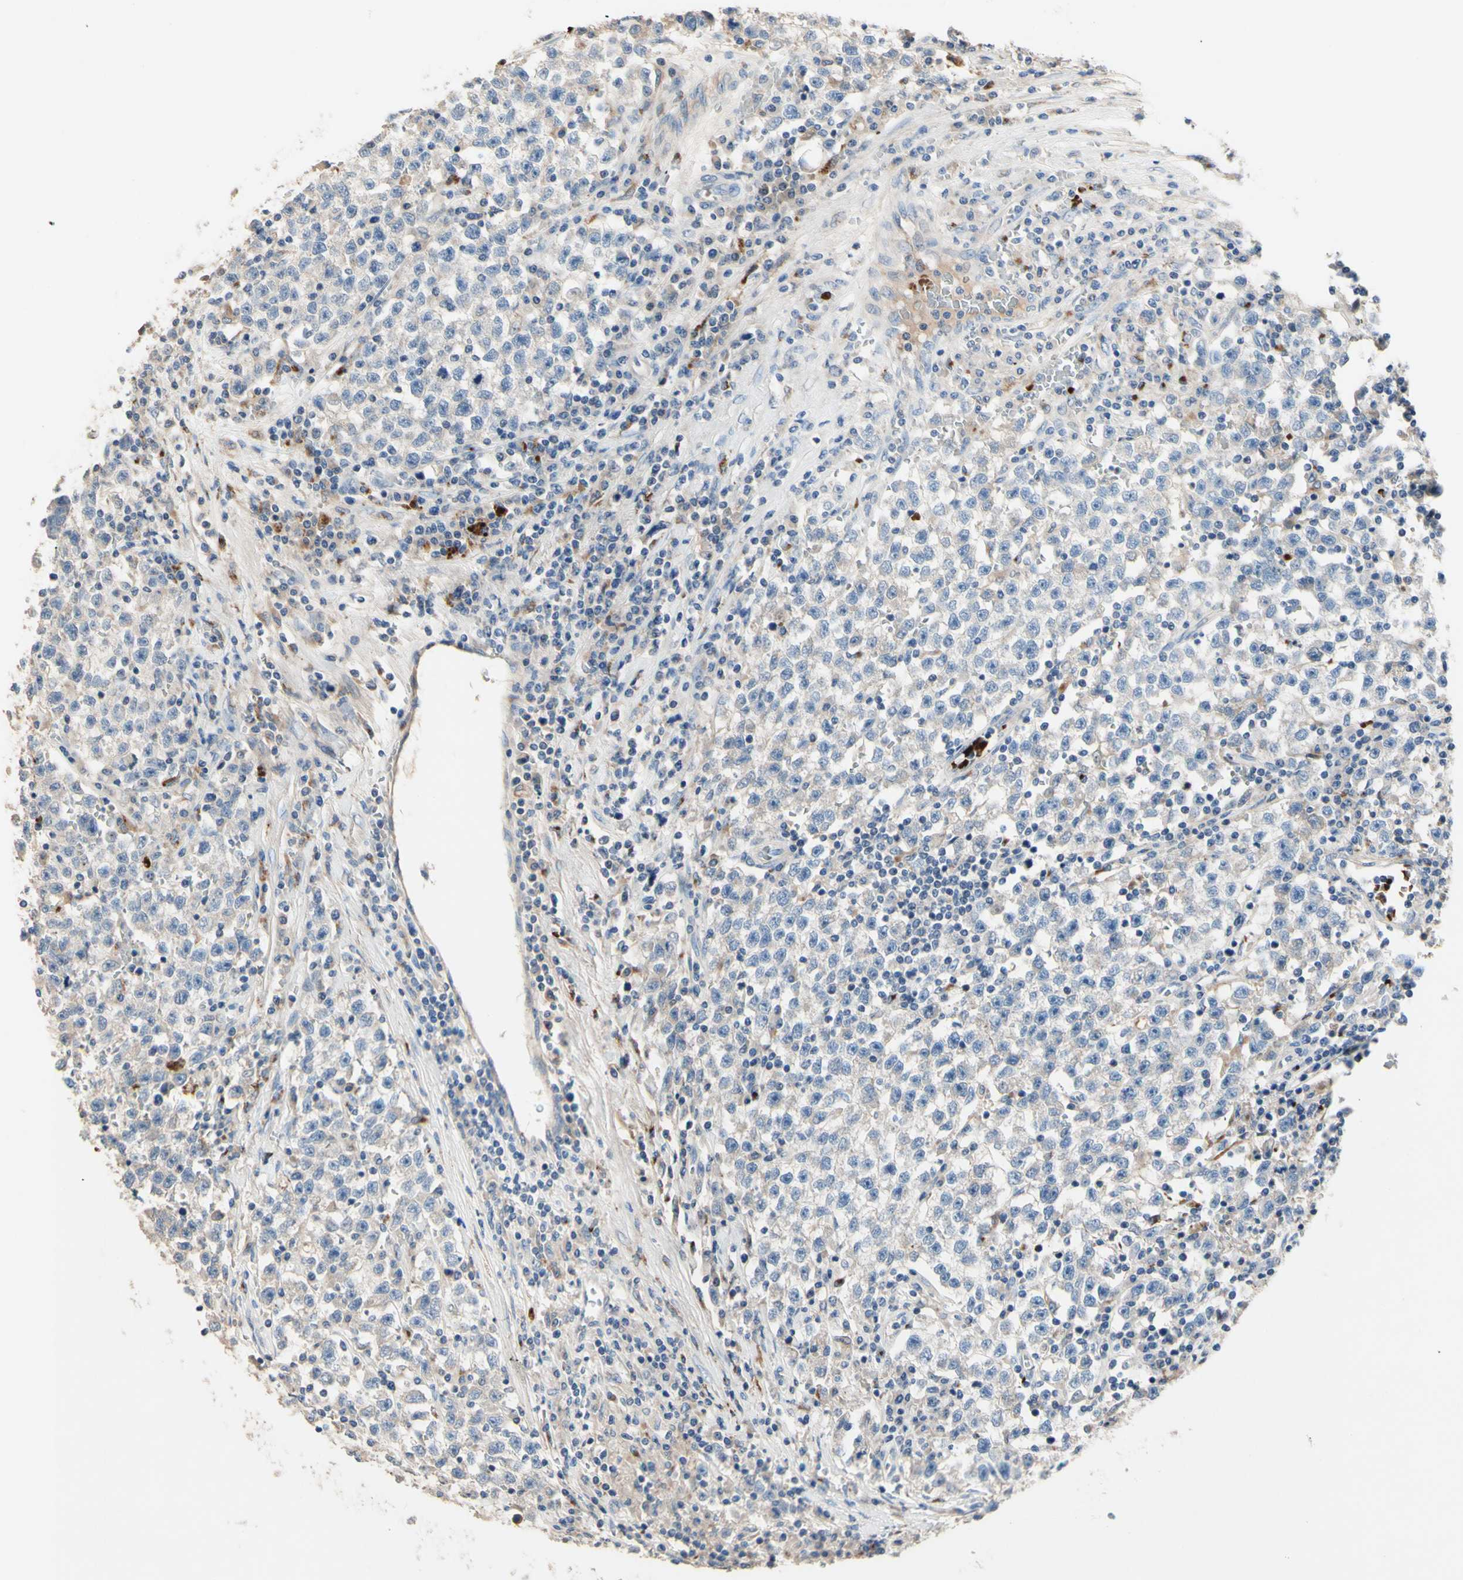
{"staining": {"intensity": "negative", "quantity": "none", "location": "none"}, "tissue": "testis cancer", "cell_type": "Tumor cells", "image_type": "cancer", "snomed": [{"axis": "morphology", "description": "Seminoma, NOS"}, {"axis": "topography", "description": "Testis"}], "caption": "A histopathology image of testis cancer stained for a protein displays no brown staining in tumor cells. (DAB (3,3'-diaminobenzidine) immunohistochemistry (IHC) visualized using brightfield microscopy, high magnification).", "gene": "CDON", "patient": {"sex": "male", "age": 22}}